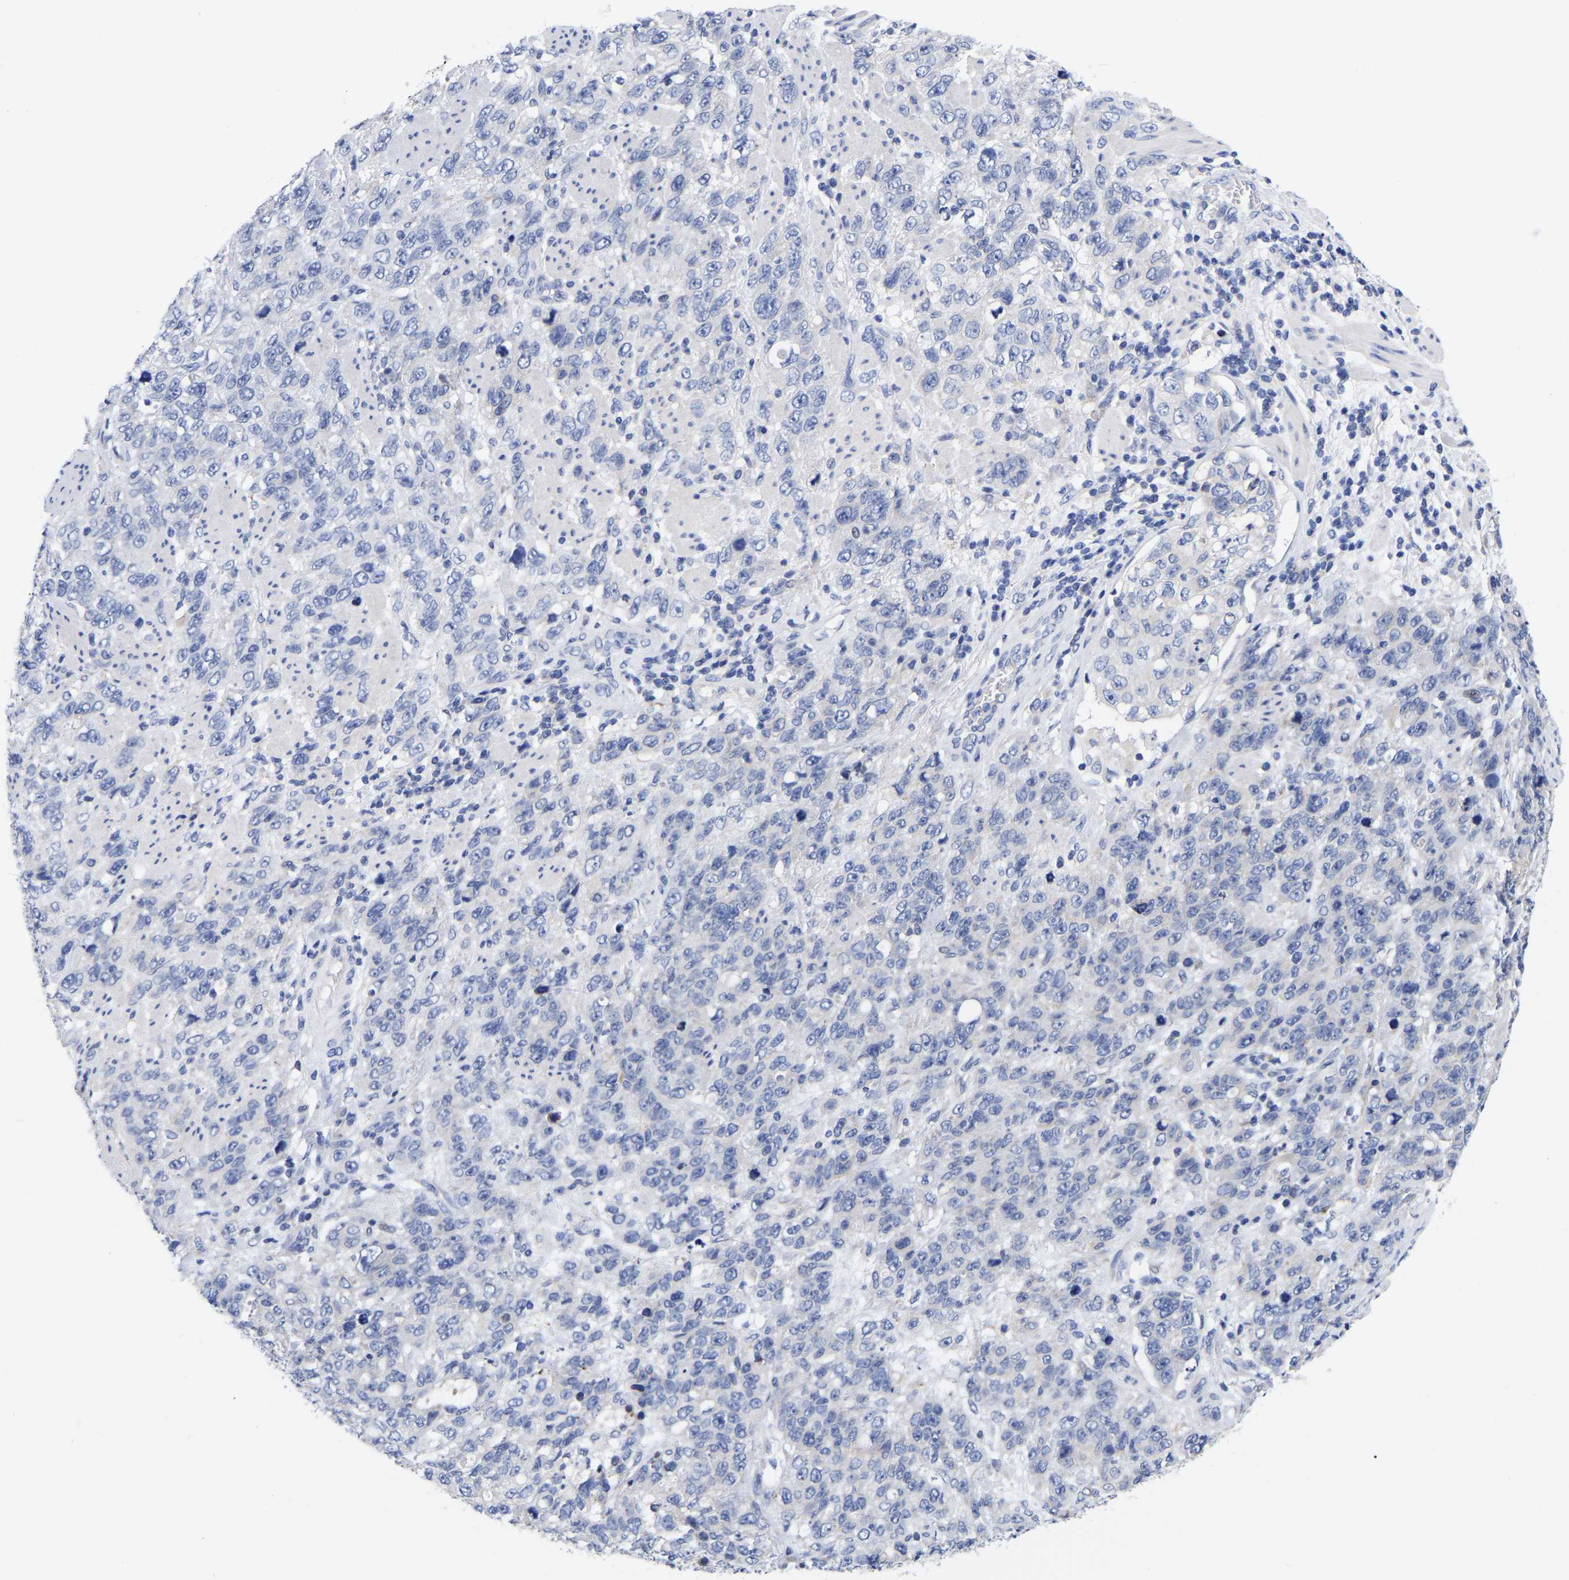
{"staining": {"intensity": "negative", "quantity": "none", "location": "none"}, "tissue": "stomach cancer", "cell_type": "Tumor cells", "image_type": "cancer", "snomed": [{"axis": "morphology", "description": "Adenocarcinoma, NOS"}, {"axis": "topography", "description": "Stomach"}], "caption": "DAB immunohistochemical staining of stomach cancer reveals no significant staining in tumor cells.", "gene": "CFAP298", "patient": {"sex": "male", "age": 48}}